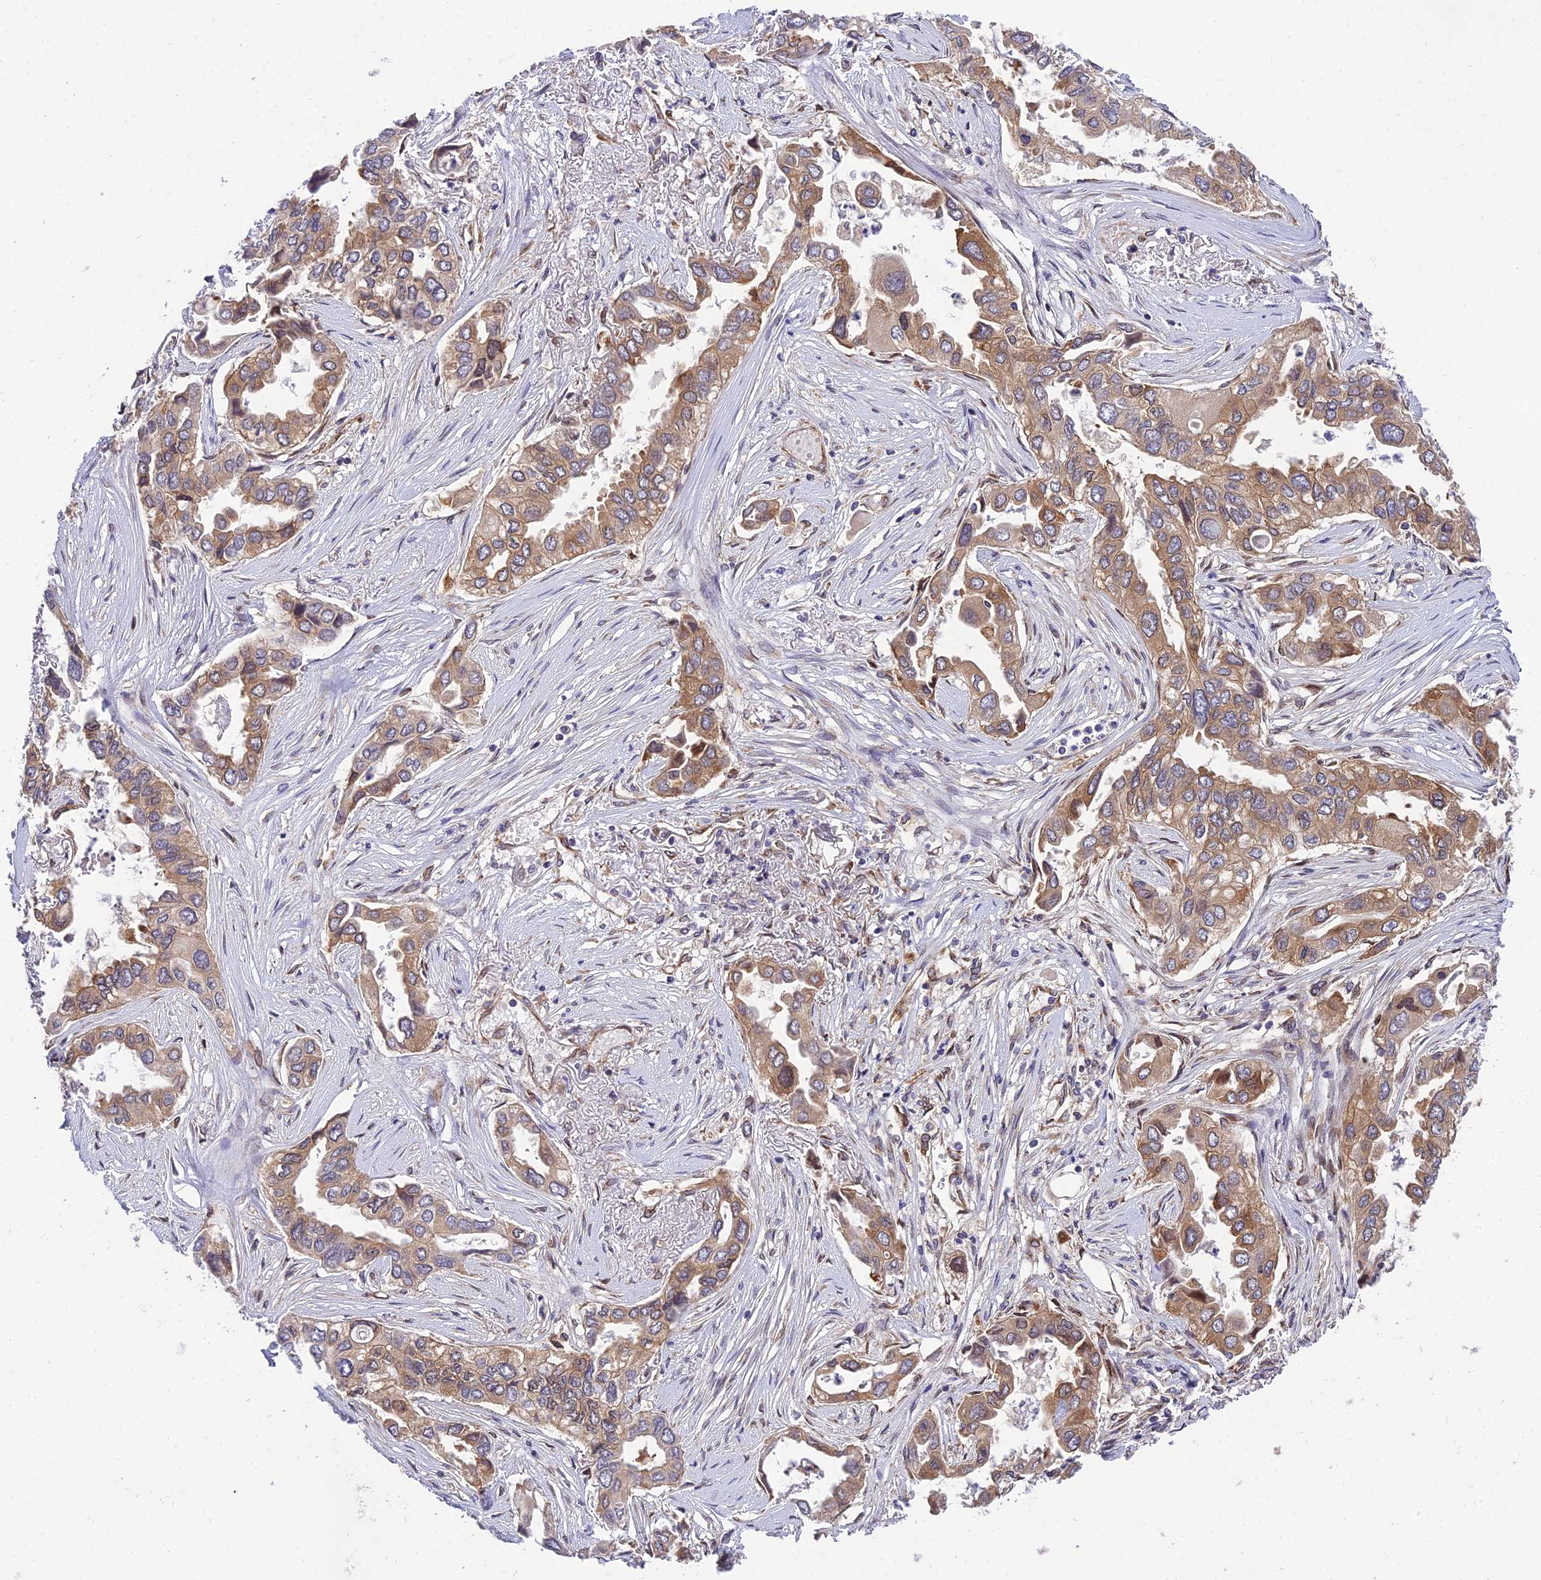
{"staining": {"intensity": "moderate", "quantity": ">75%", "location": "cytoplasmic/membranous"}, "tissue": "lung cancer", "cell_type": "Tumor cells", "image_type": "cancer", "snomed": [{"axis": "morphology", "description": "Adenocarcinoma, NOS"}, {"axis": "topography", "description": "Lung"}], "caption": "Lung adenocarcinoma tissue shows moderate cytoplasmic/membranous staining in about >75% of tumor cells, visualized by immunohistochemistry.", "gene": "DHCR7", "patient": {"sex": "female", "age": 76}}